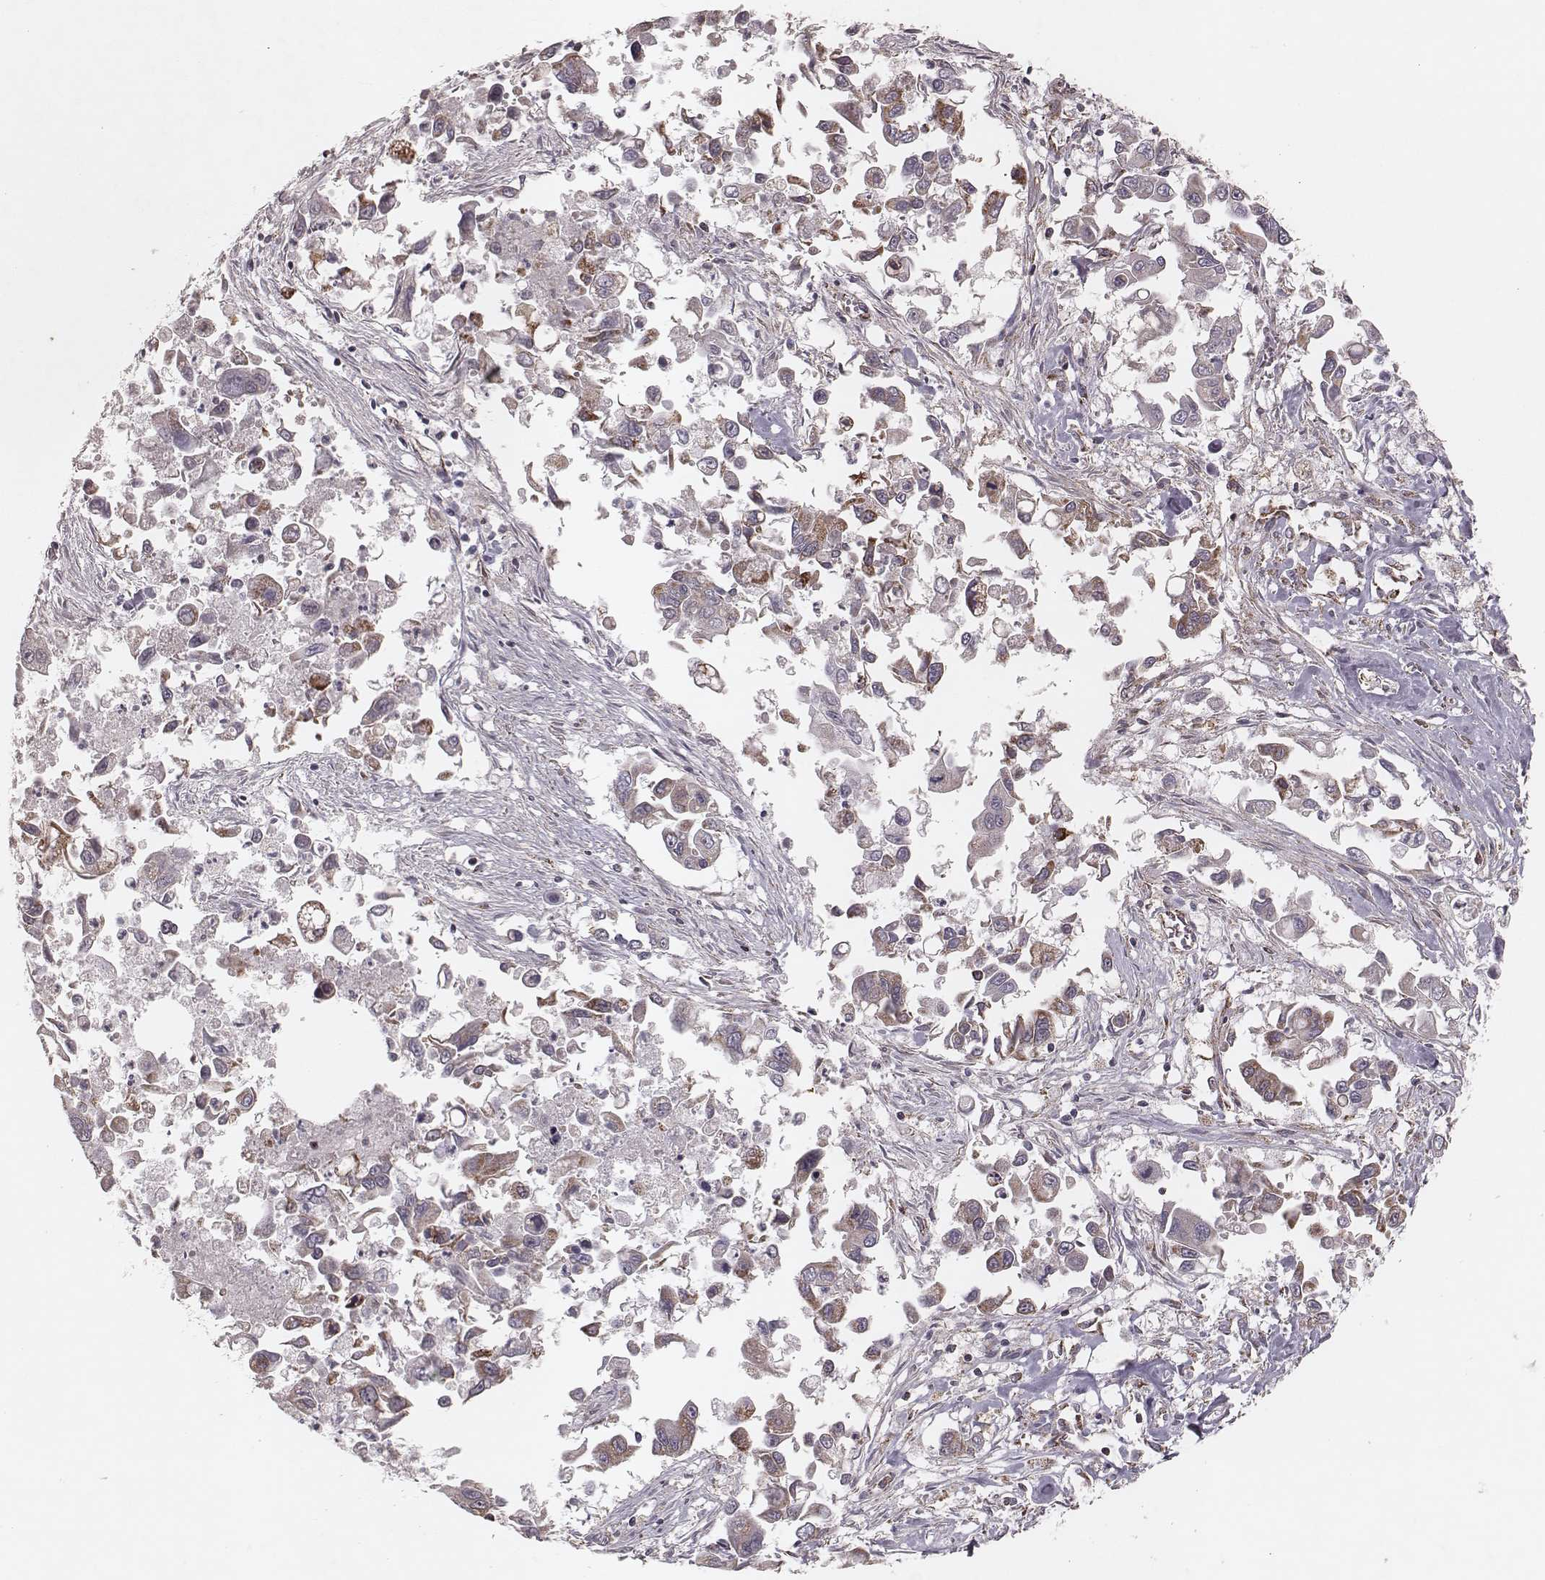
{"staining": {"intensity": "weak", "quantity": "<25%", "location": "cytoplasmic/membranous"}, "tissue": "pancreatic cancer", "cell_type": "Tumor cells", "image_type": "cancer", "snomed": [{"axis": "morphology", "description": "Adenocarcinoma, NOS"}, {"axis": "topography", "description": "Pancreas"}], "caption": "Adenocarcinoma (pancreatic) stained for a protein using immunohistochemistry displays no positivity tumor cells.", "gene": "NDUFA7", "patient": {"sex": "female", "age": 83}}